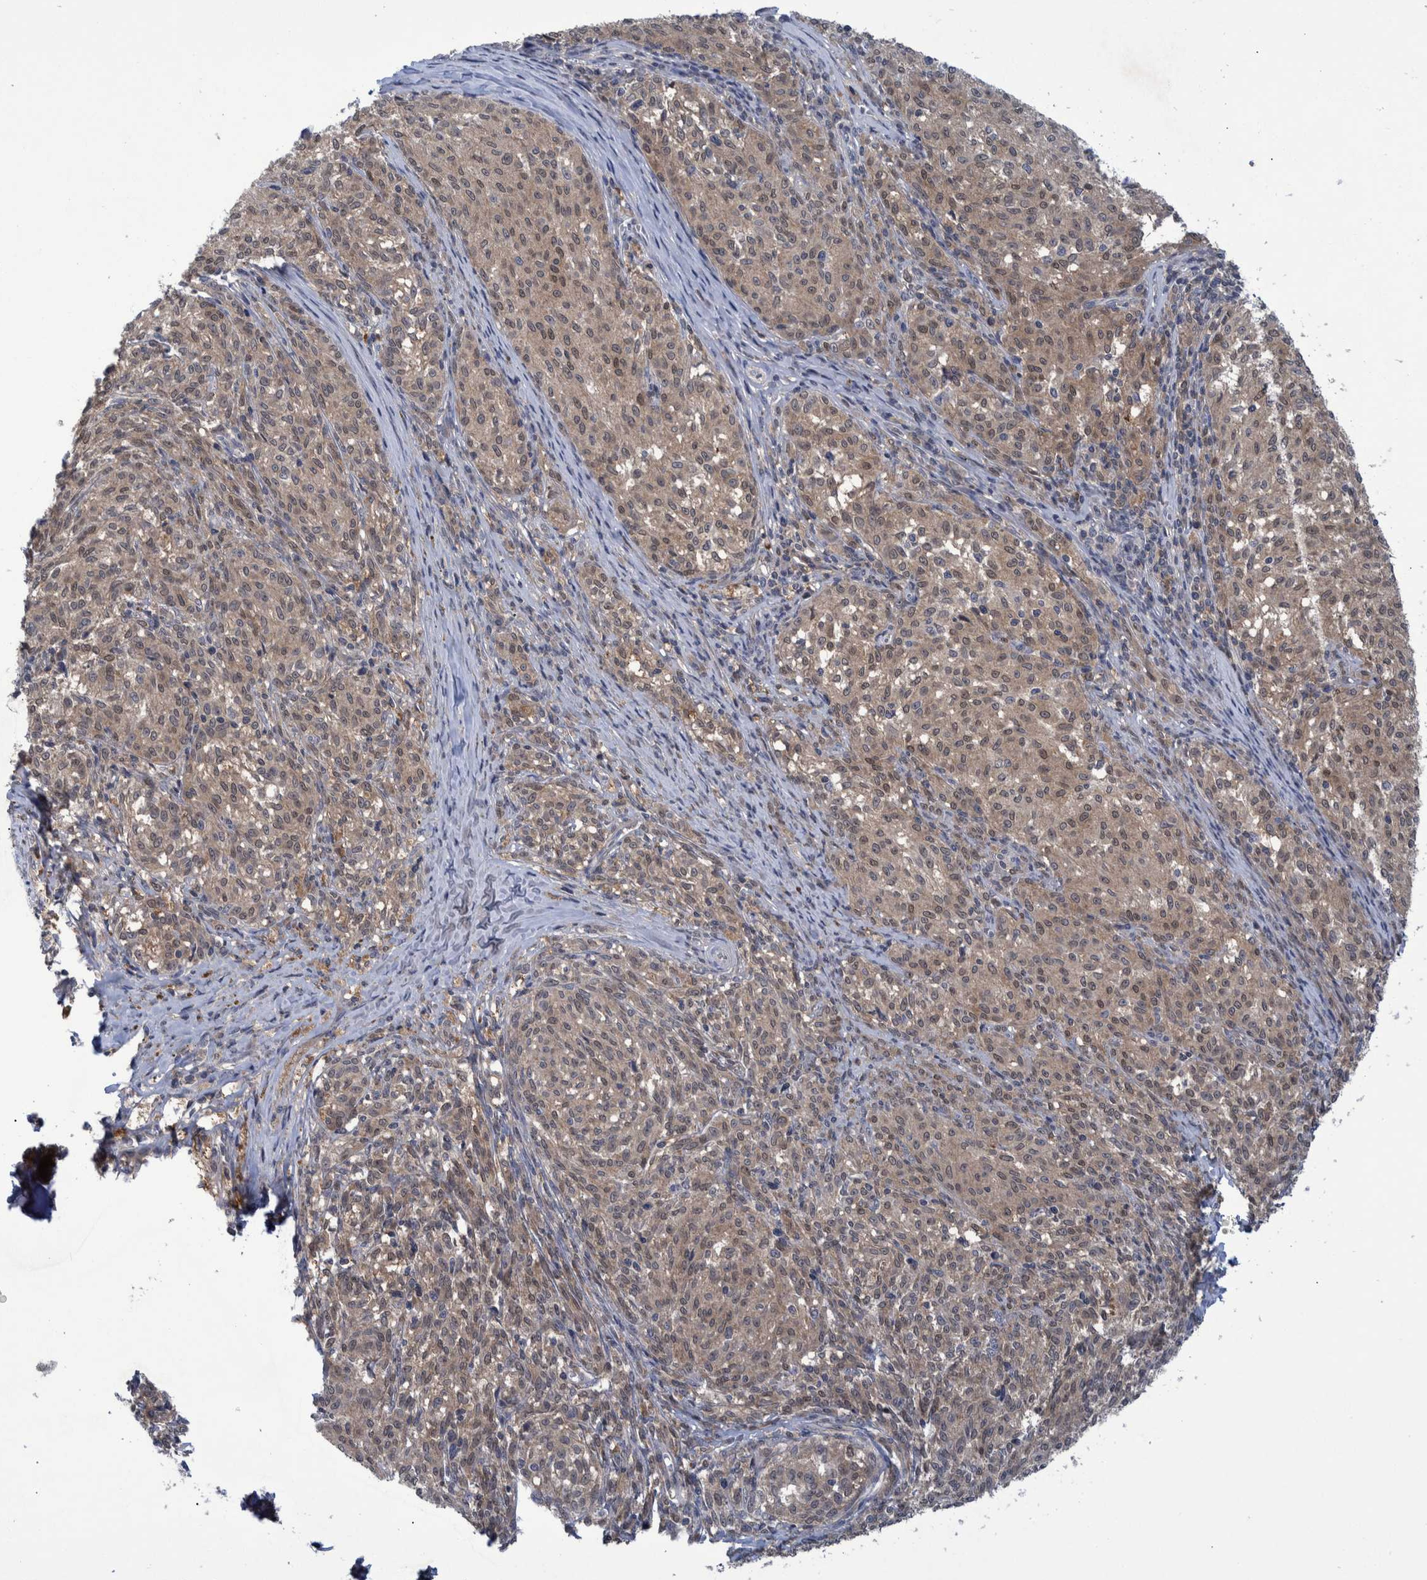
{"staining": {"intensity": "weak", "quantity": ">75%", "location": "cytoplasmic/membranous"}, "tissue": "melanoma", "cell_type": "Tumor cells", "image_type": "cancer", "snomed": [{"axis": "morphology", "description": "Malignant melanoma, NOS"}, {"axis": "topography", "description": "Skin"}], "caption": "Brown immunohistochemical staining in melanoma reveals weak cytoplasmic/membranous expression in about >75% of tumor cells. Nuclei are stained in blue.", "gene": "PCYT2", "patient": {"sex": "female", "age": 72}}